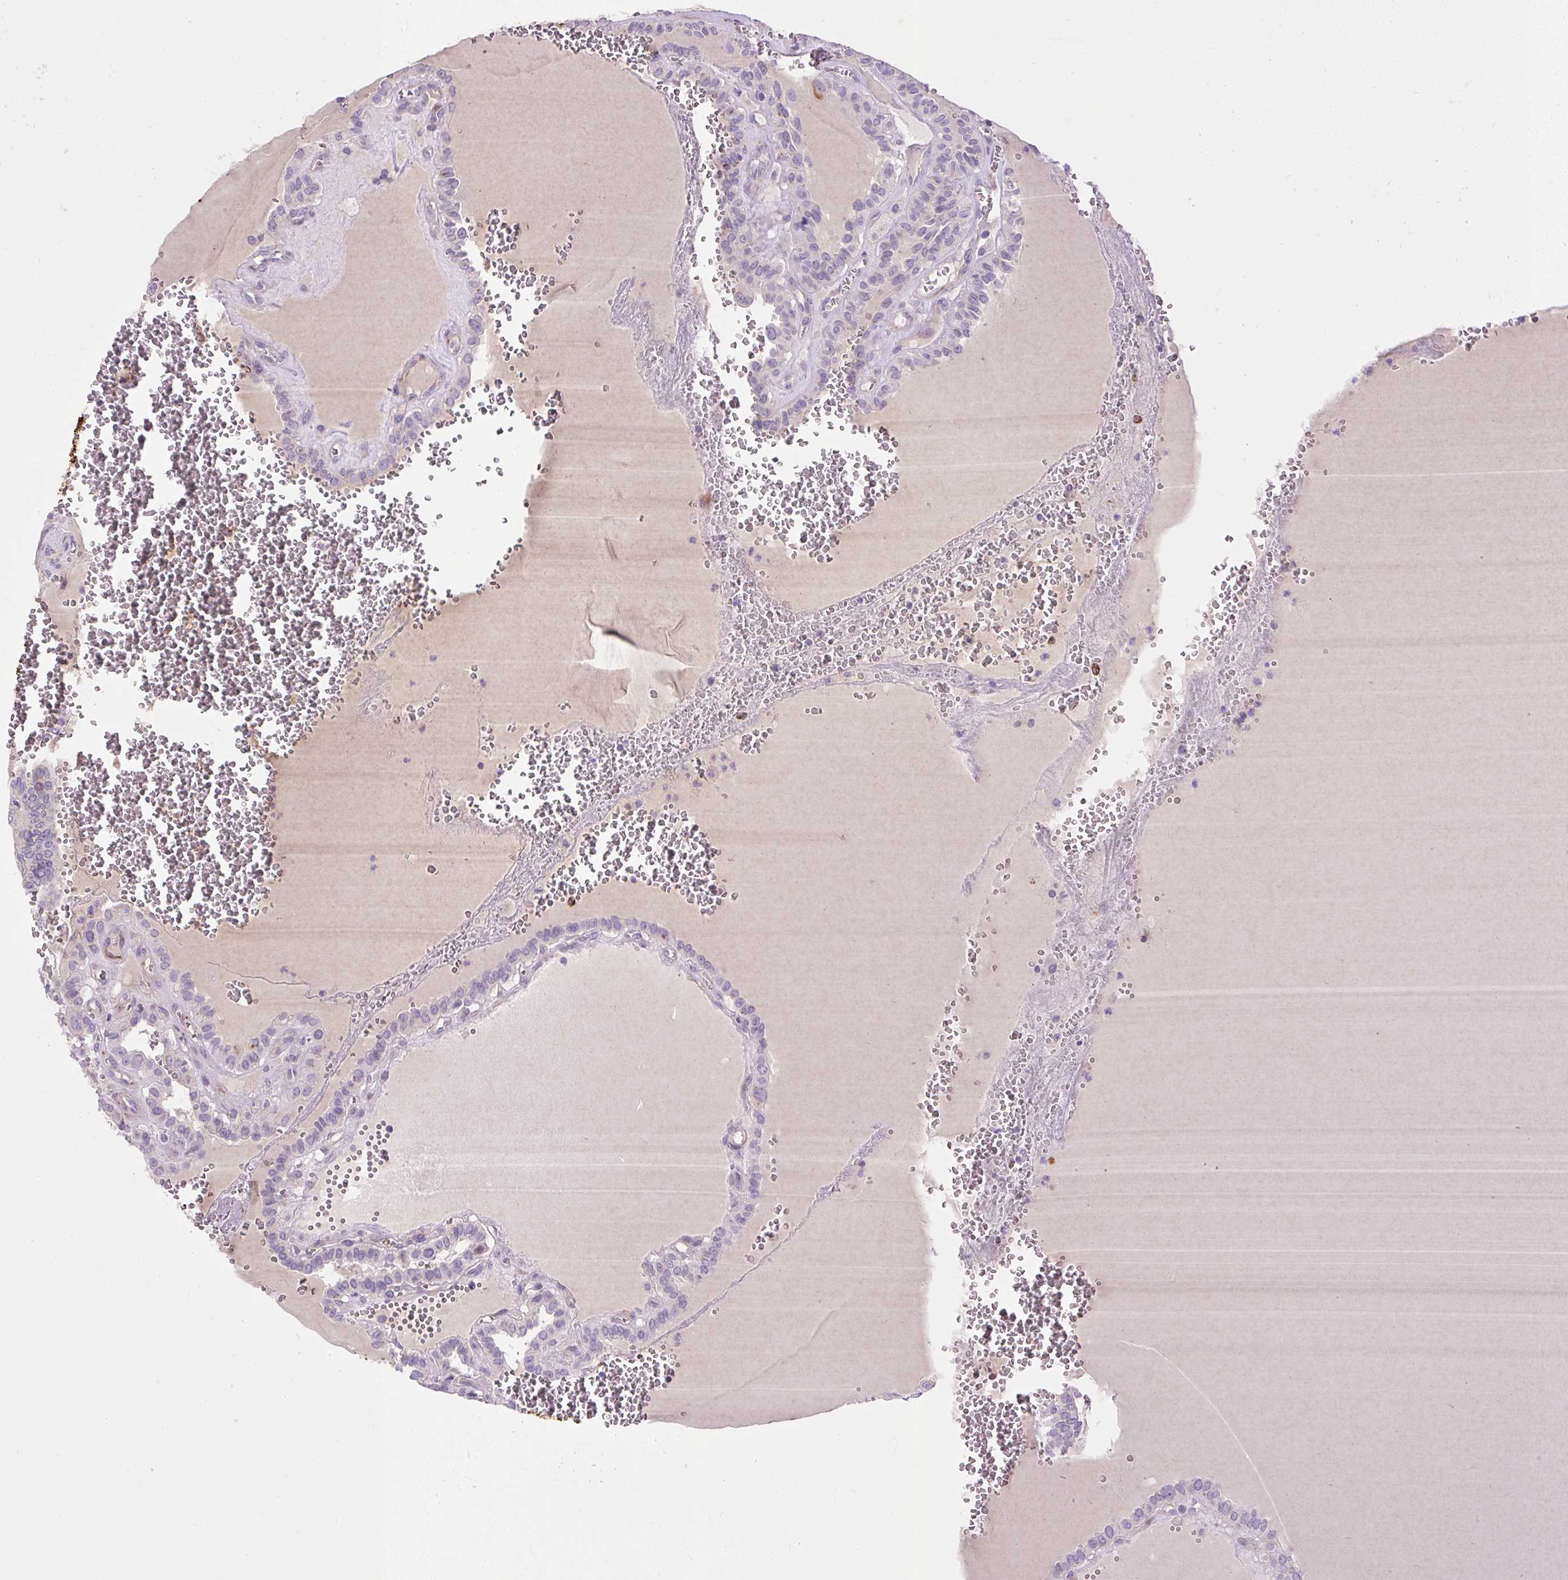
{"staining": {"intensity": "weak", "quantity": "<25%", "location": "cytoplasmic/membranous"}, "tissue": "thyroid cancer", "cell_type": "Tumor cells", "image_type": "cancer", "snomed": [{"axis": "morphology", "description": "Papillary adenocarcinoma, NOS"}, {"axis": "topography", "description": "Thyroid gland"}], "caption": "Immunohistochemistry (IHC) micrograph of neoplastic tissue: human thyroid cancer stained with DAB (3,3'-diaminobenzidine) demonstrates no significant protein staining in tumor cells.", "gene": "VWA7", "patient": {"sex": "female", "age": 21}}